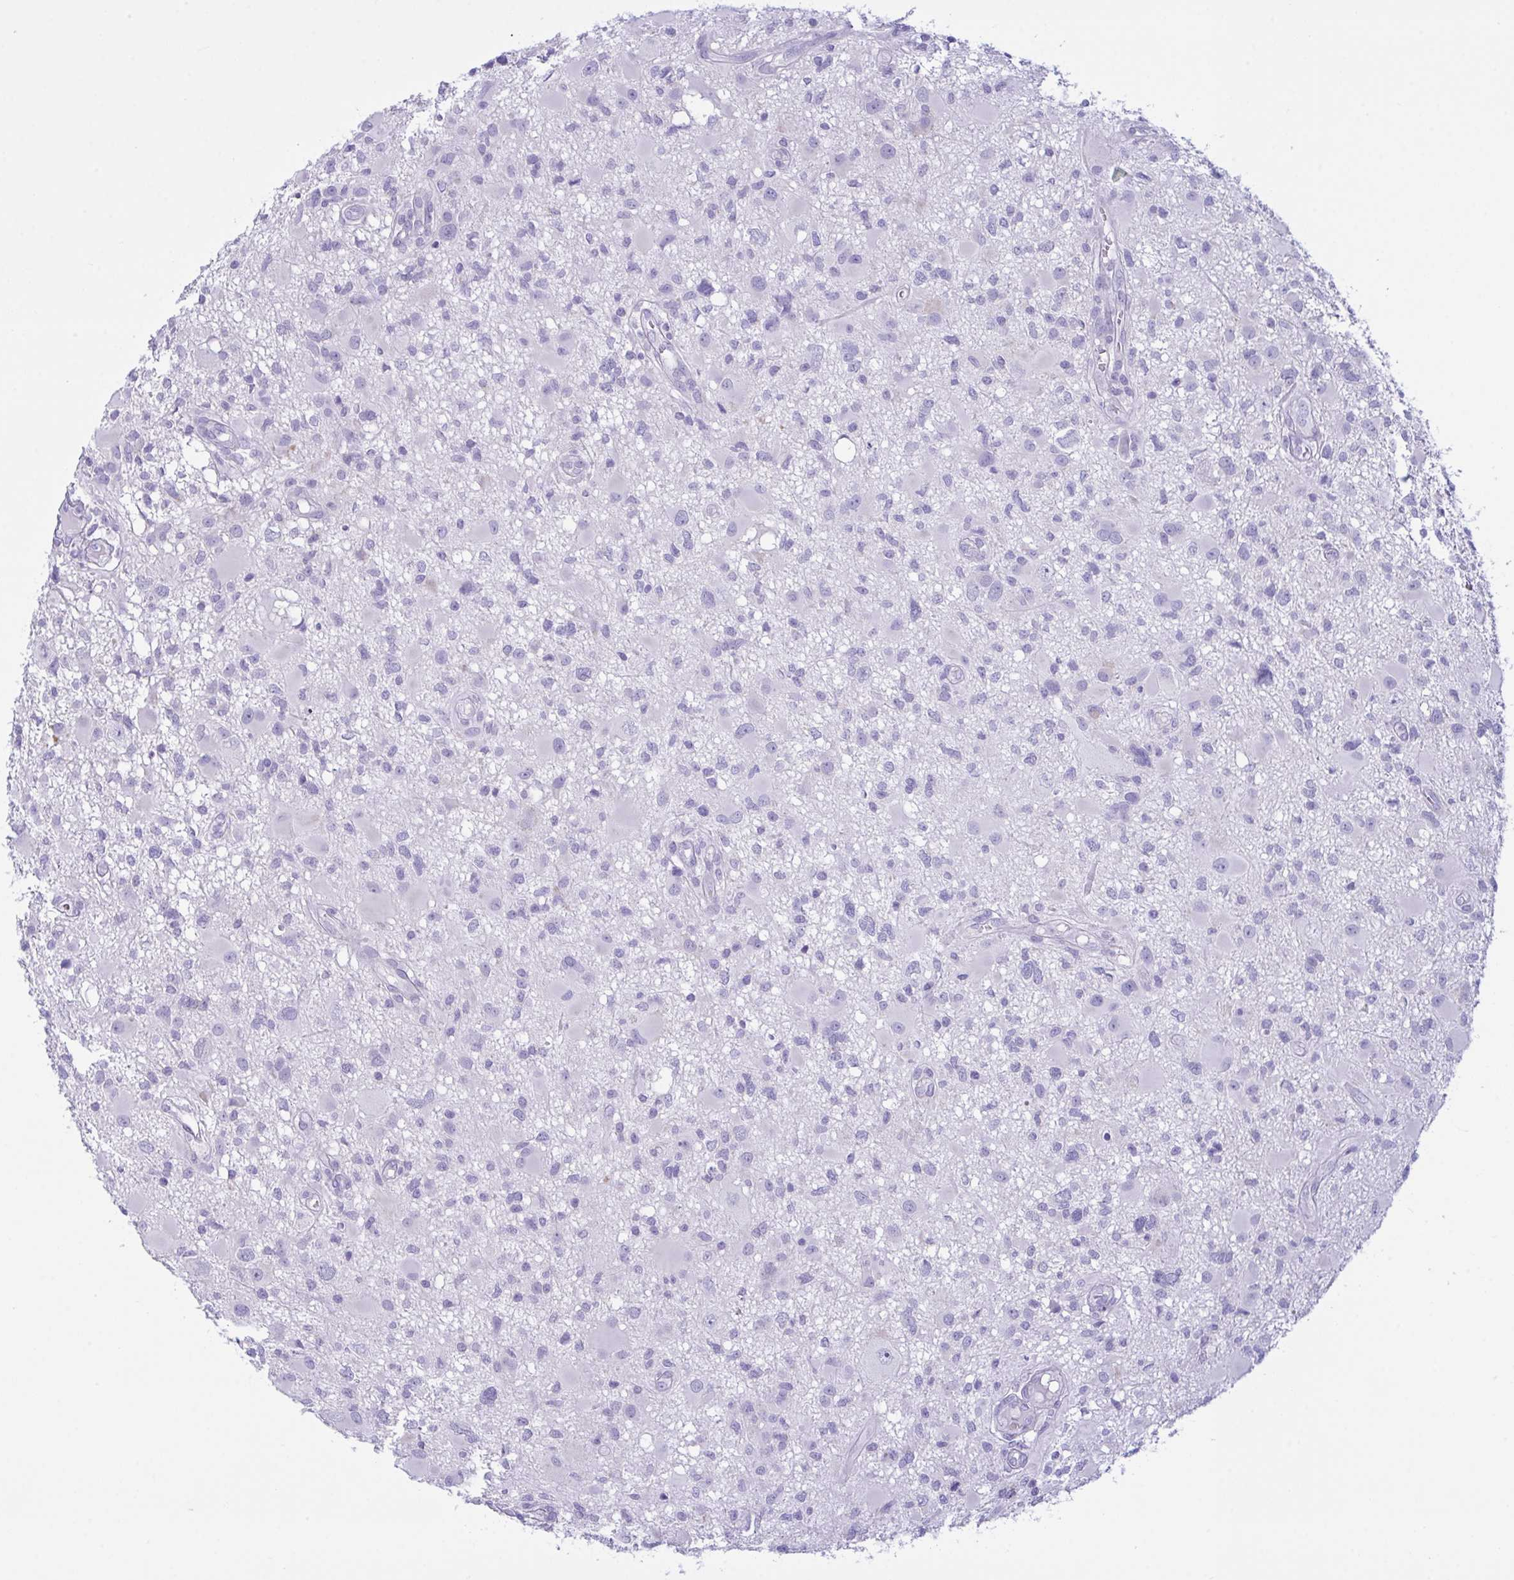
{"staining": {"intensity": "negative", "quantity": "none", "location": "none"}, "tissue": "glioma", "cell_type": "Tumor cells", "image_type": "cancer", "snomed": [{"axis": "morphology", "description": "Glioma, malignant, High grade"}, {"axis": "topography", "description": "Brain"}], "caption": "Immunohistochemistry (IHC) micrograph of neoplastic tissue: human high-grade glioma (malignant) stained with DAB (3,3'-diaminobenzidine) displays no significant protein positivity in tumor cells.", "gene": "BBS1", "patient": {"sex": "male", "age": 54}}